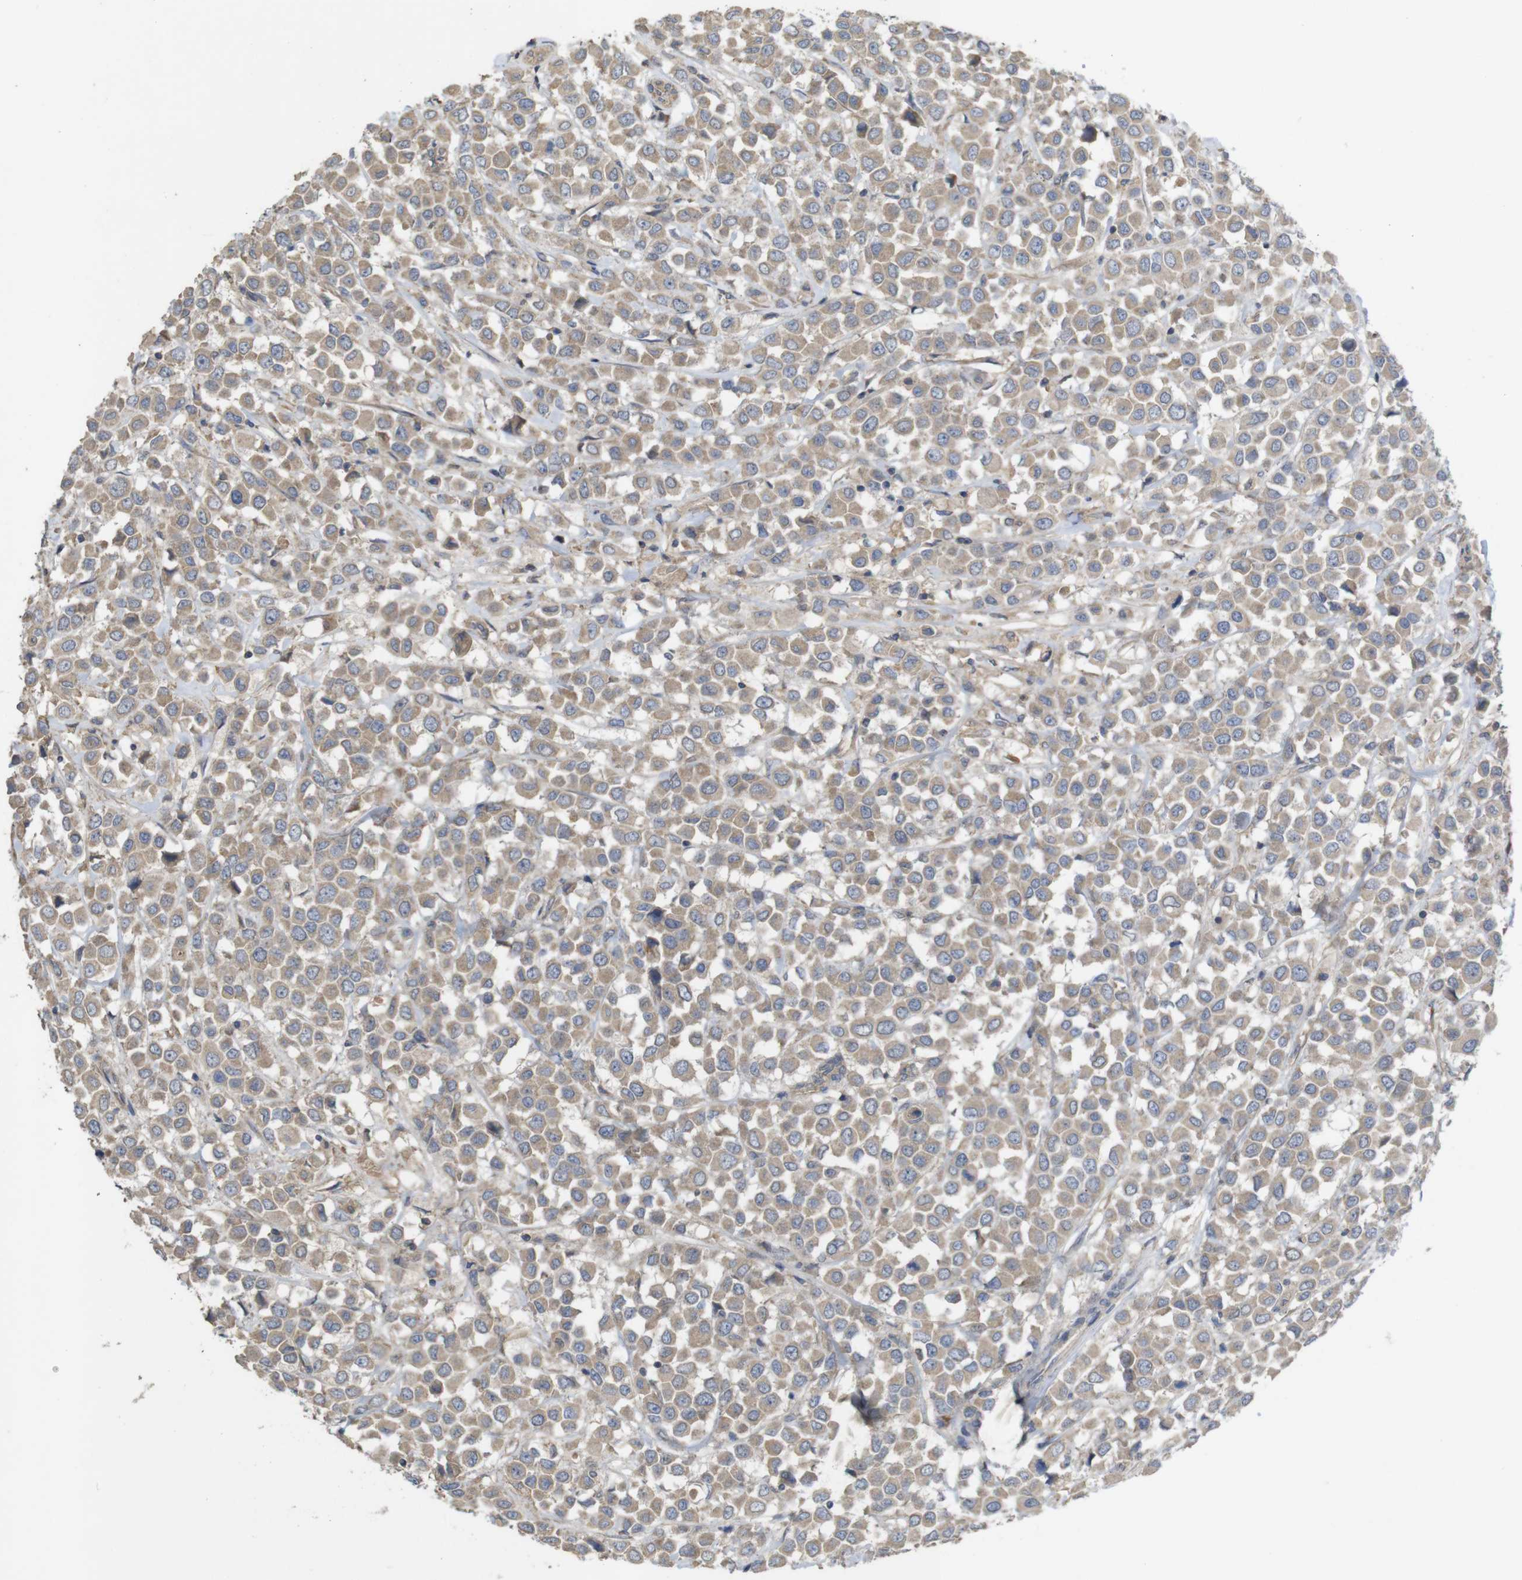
{"staining": {"intensity": "weak", "quantity": ">75%", "location": "cytoplasmic/membranous"}, "tissue": "breast cancer", "cell_type": "Tumor cells", "image_type": "cancer", "snomed": [{"axis": "morphology", "description": "Duct carcinoma"}, {"axis": "topography", "description": "Breast"}], "caption": "Brown immunohistochemical staining in human breast intraductal carcinoma displays weak cytoplasmic/membranous positivity in approximately >75% of tumor cells. (IHC, brightfield microscopy, high magnification).", "gene": "KCNS3", "patient": {"sex": "female", "age": 61}}